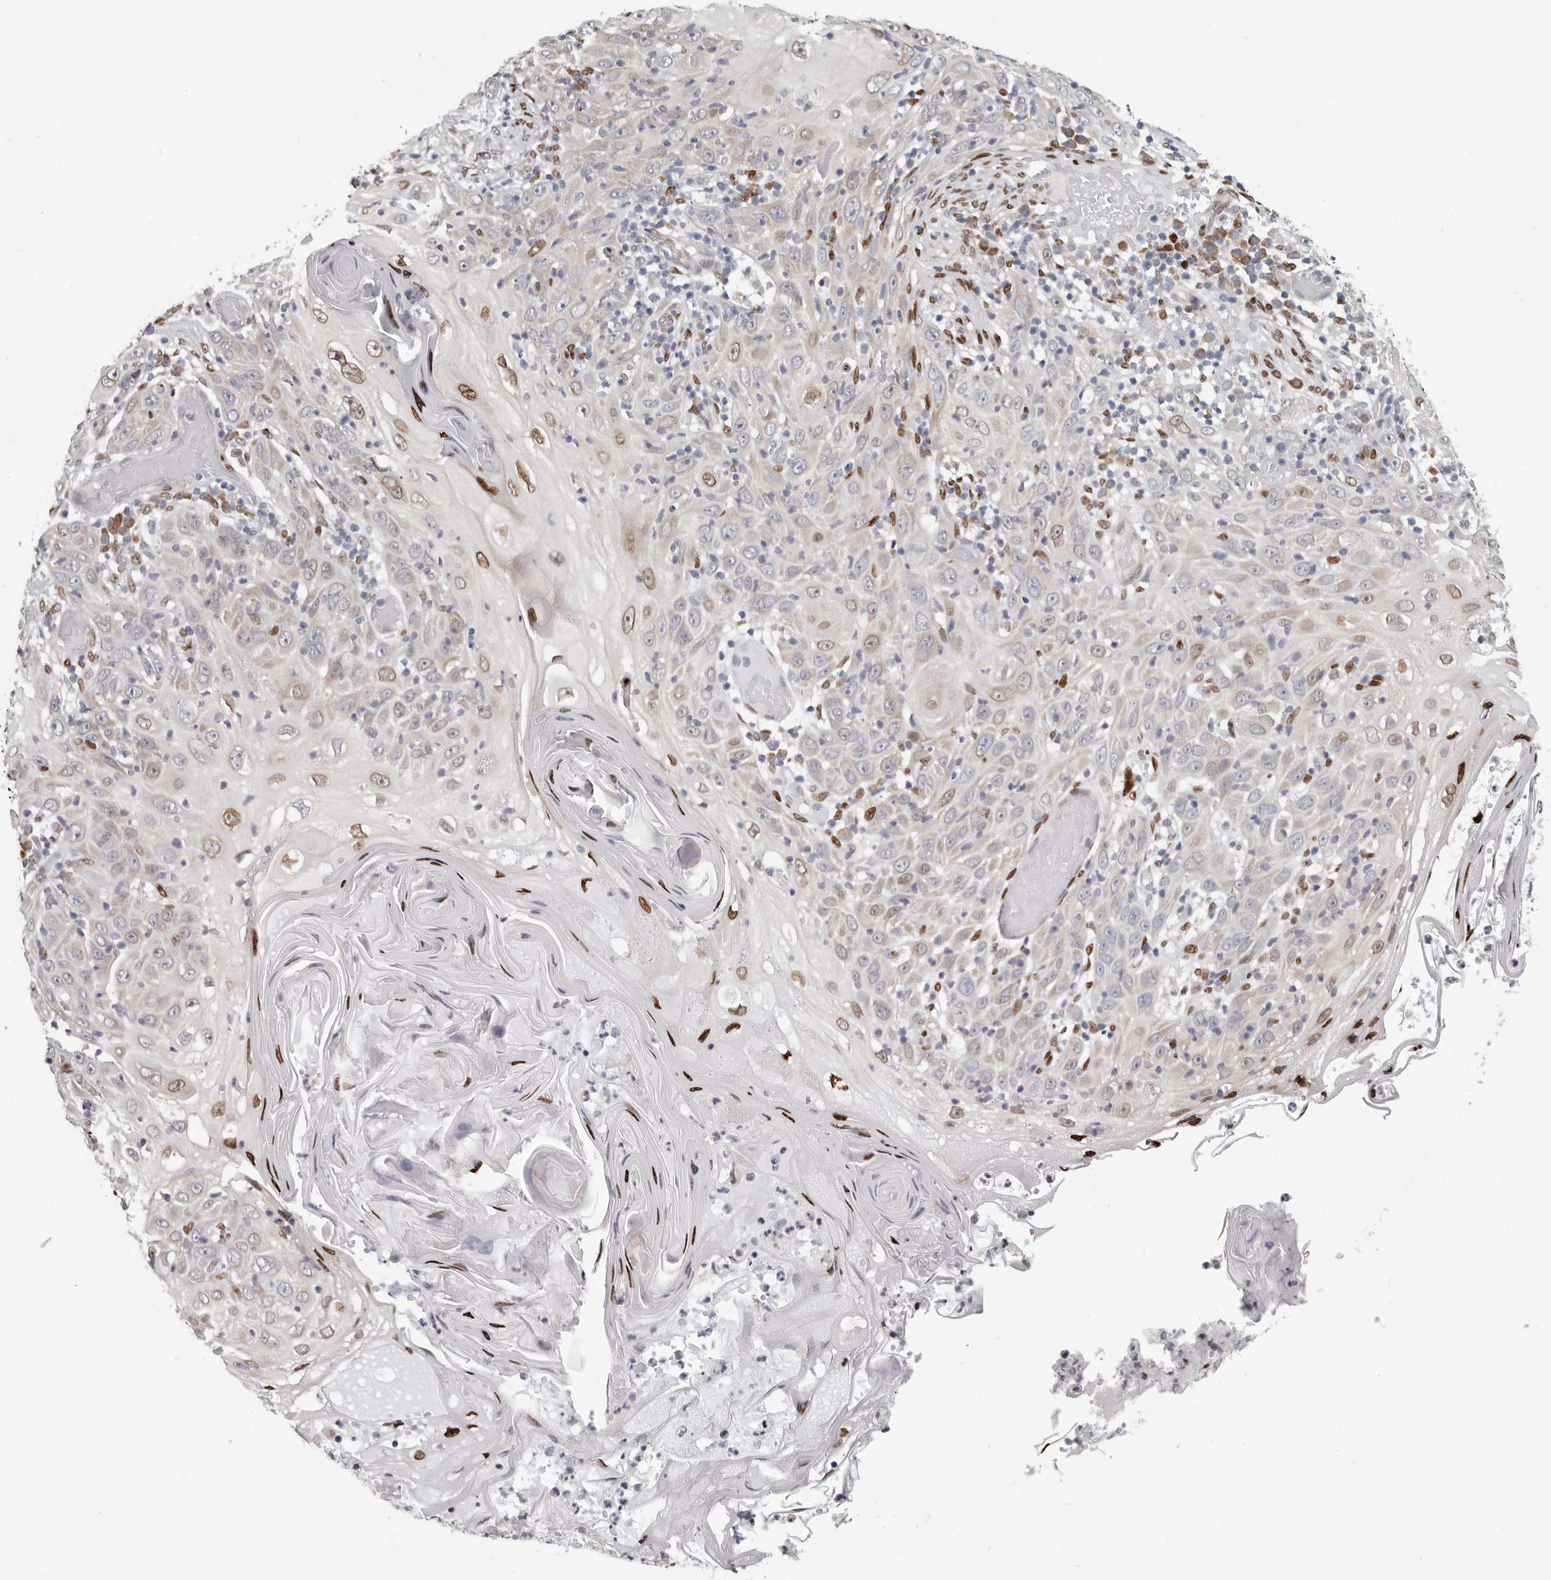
{"staining": {"intensity": "moderate", "quantity": "<25%", "location": "nuclear"}, "tissue": "skin cancer", "cell_type": "Tumor cells", "image_type": "cancer", "snomed": [{"axis": "morphology", "description": "Squamous cell carcinoma, NOS"}, {"axis": "topography", "description": "Skin"}], "caption": "Protein staining exhibits moderate nuclear positivity in approximately <25% of tumor cells in squamous cell carcinoma (skin).", "gene": "SRP19", "patient": {"sex": "female", "age": 88}}